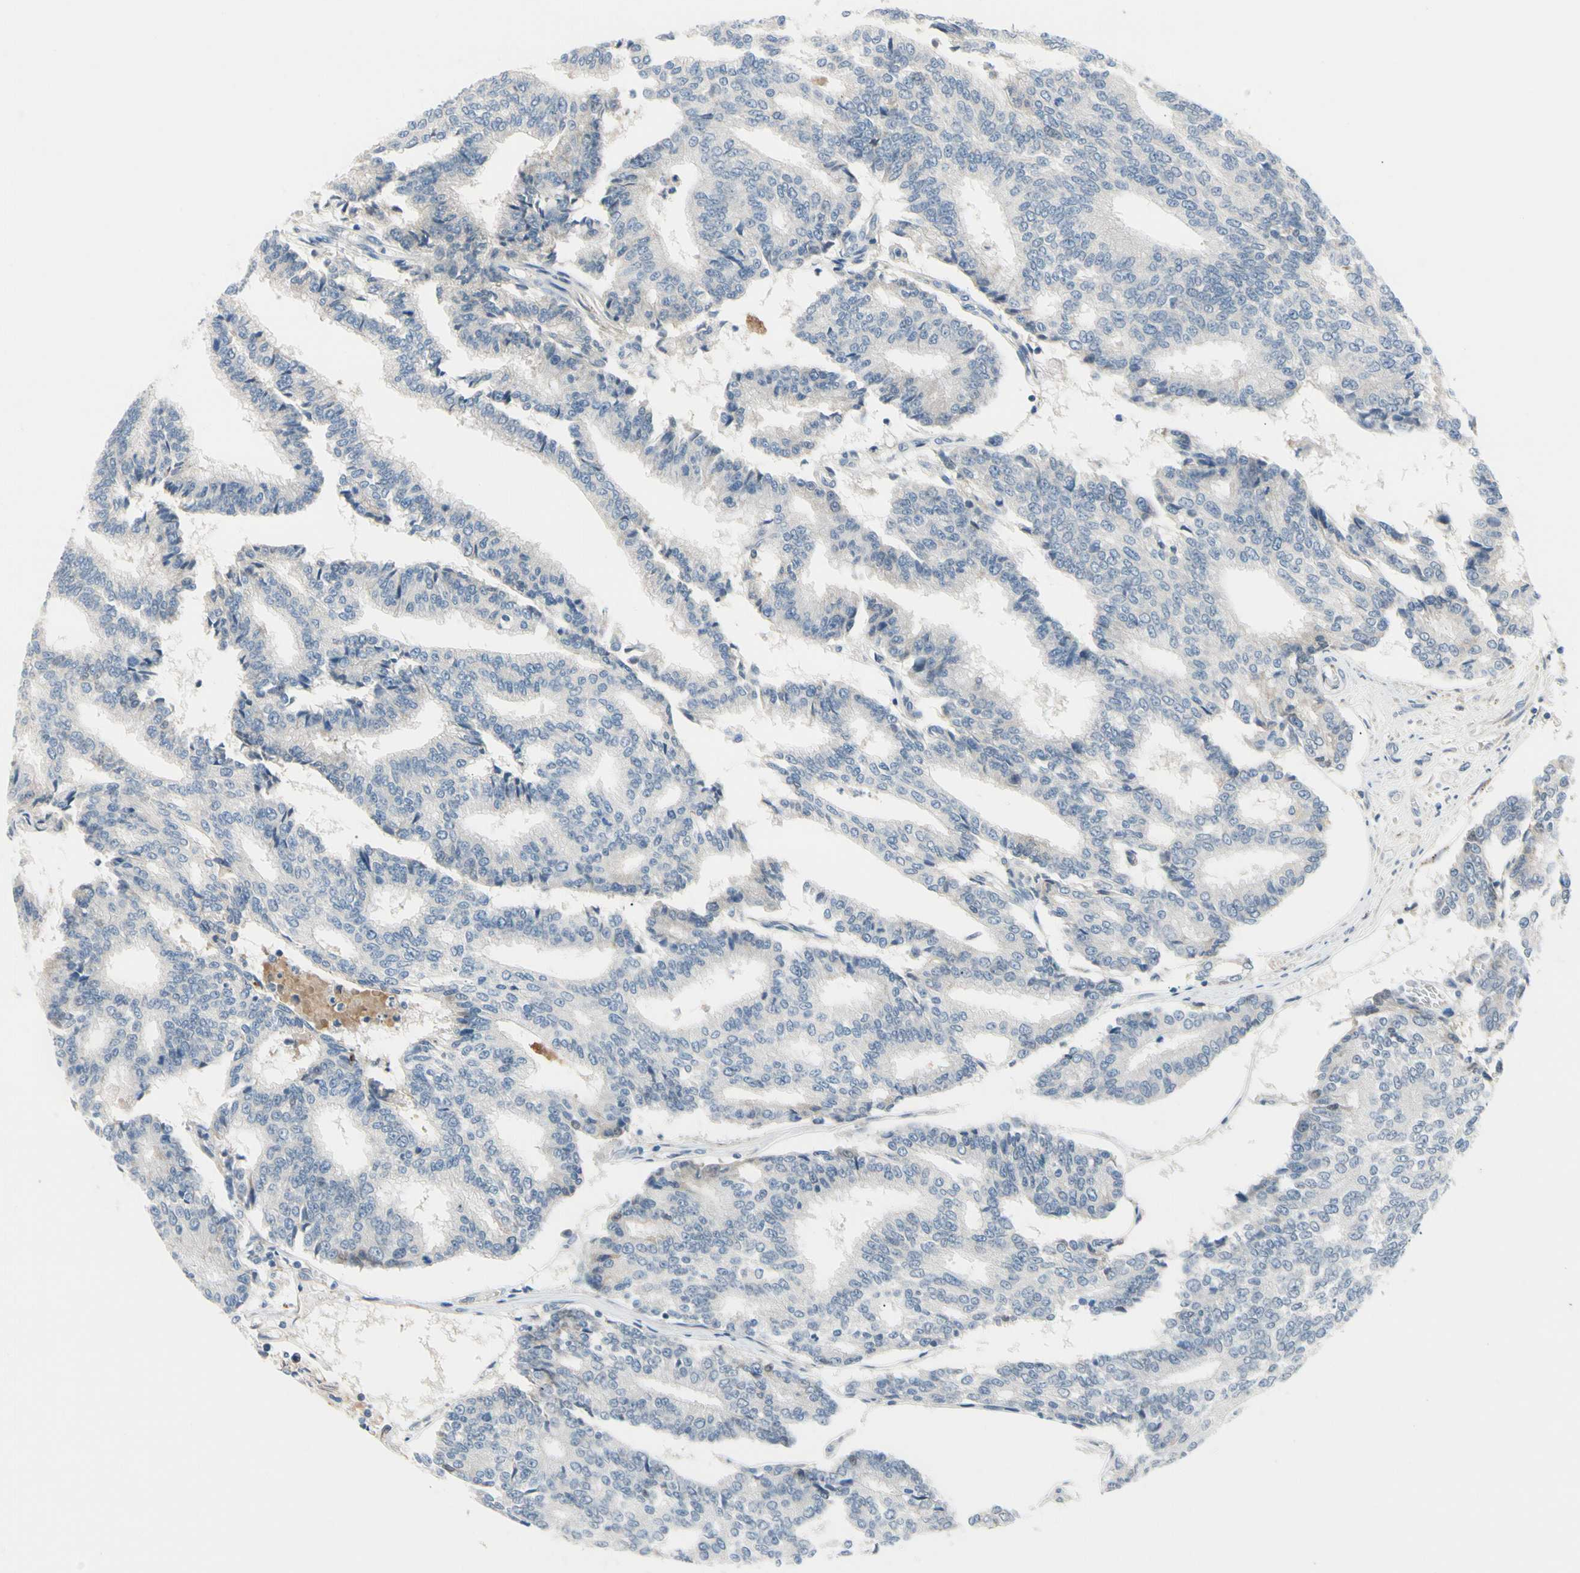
{"staining": {"intensity": "negative", "quantity": "none", "location": "none"}, "tissue": "prostate cancer", "cell_type": "Tumor cells", "image_type": "cancer", "snomed": [{"axis": "morphology", "description": "Adenocarcinoma, High grade"}, {"axis": "topography", "description": "Prostate"}], "caption": "There is no significant staining in tumor cells of prostate adenocarcinoma (high-grade).", "gene": "CNDP1", "patient": {"sex": "male", "age": 55}}